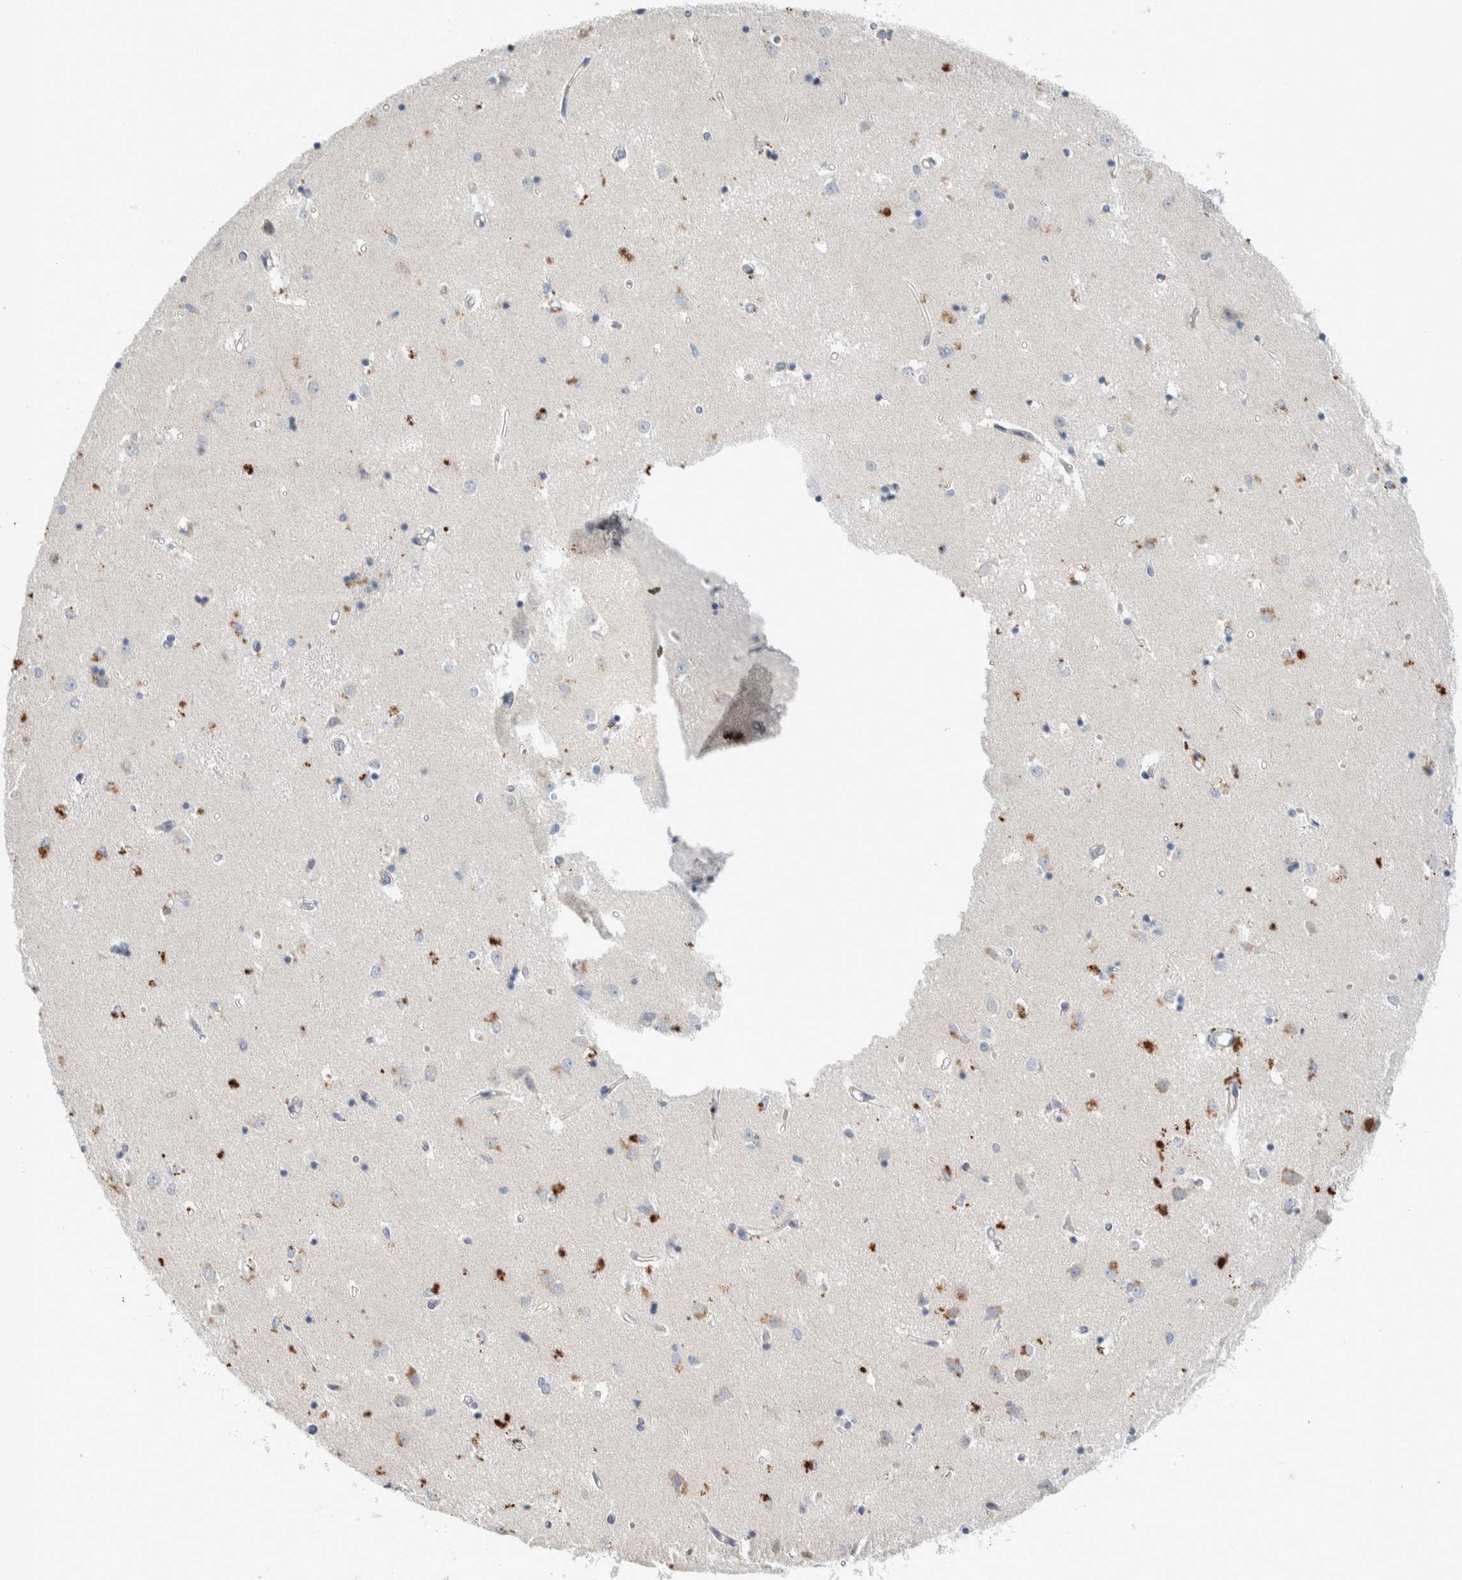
{"staining": {"intensity": "moderate", "quantity": "<25%", "location": "cytoplasmic/membranous"}, "tissue": "caudate", "cell_type": "Glial cells", "image_type": "normal", "snomed": [{"axis": "morphology", "description": "Normal tissue, NOS"}, {"axis": "topography", "description": "Lateral ventricle wall"}], "caption": "Glial cells reveal low levels of moderate cytoplasmic/membranous positivity in approximately <25% of cells in benign caudate.", "gene": "NFKB2", "patient": {"sex": "male", "age": 45}}